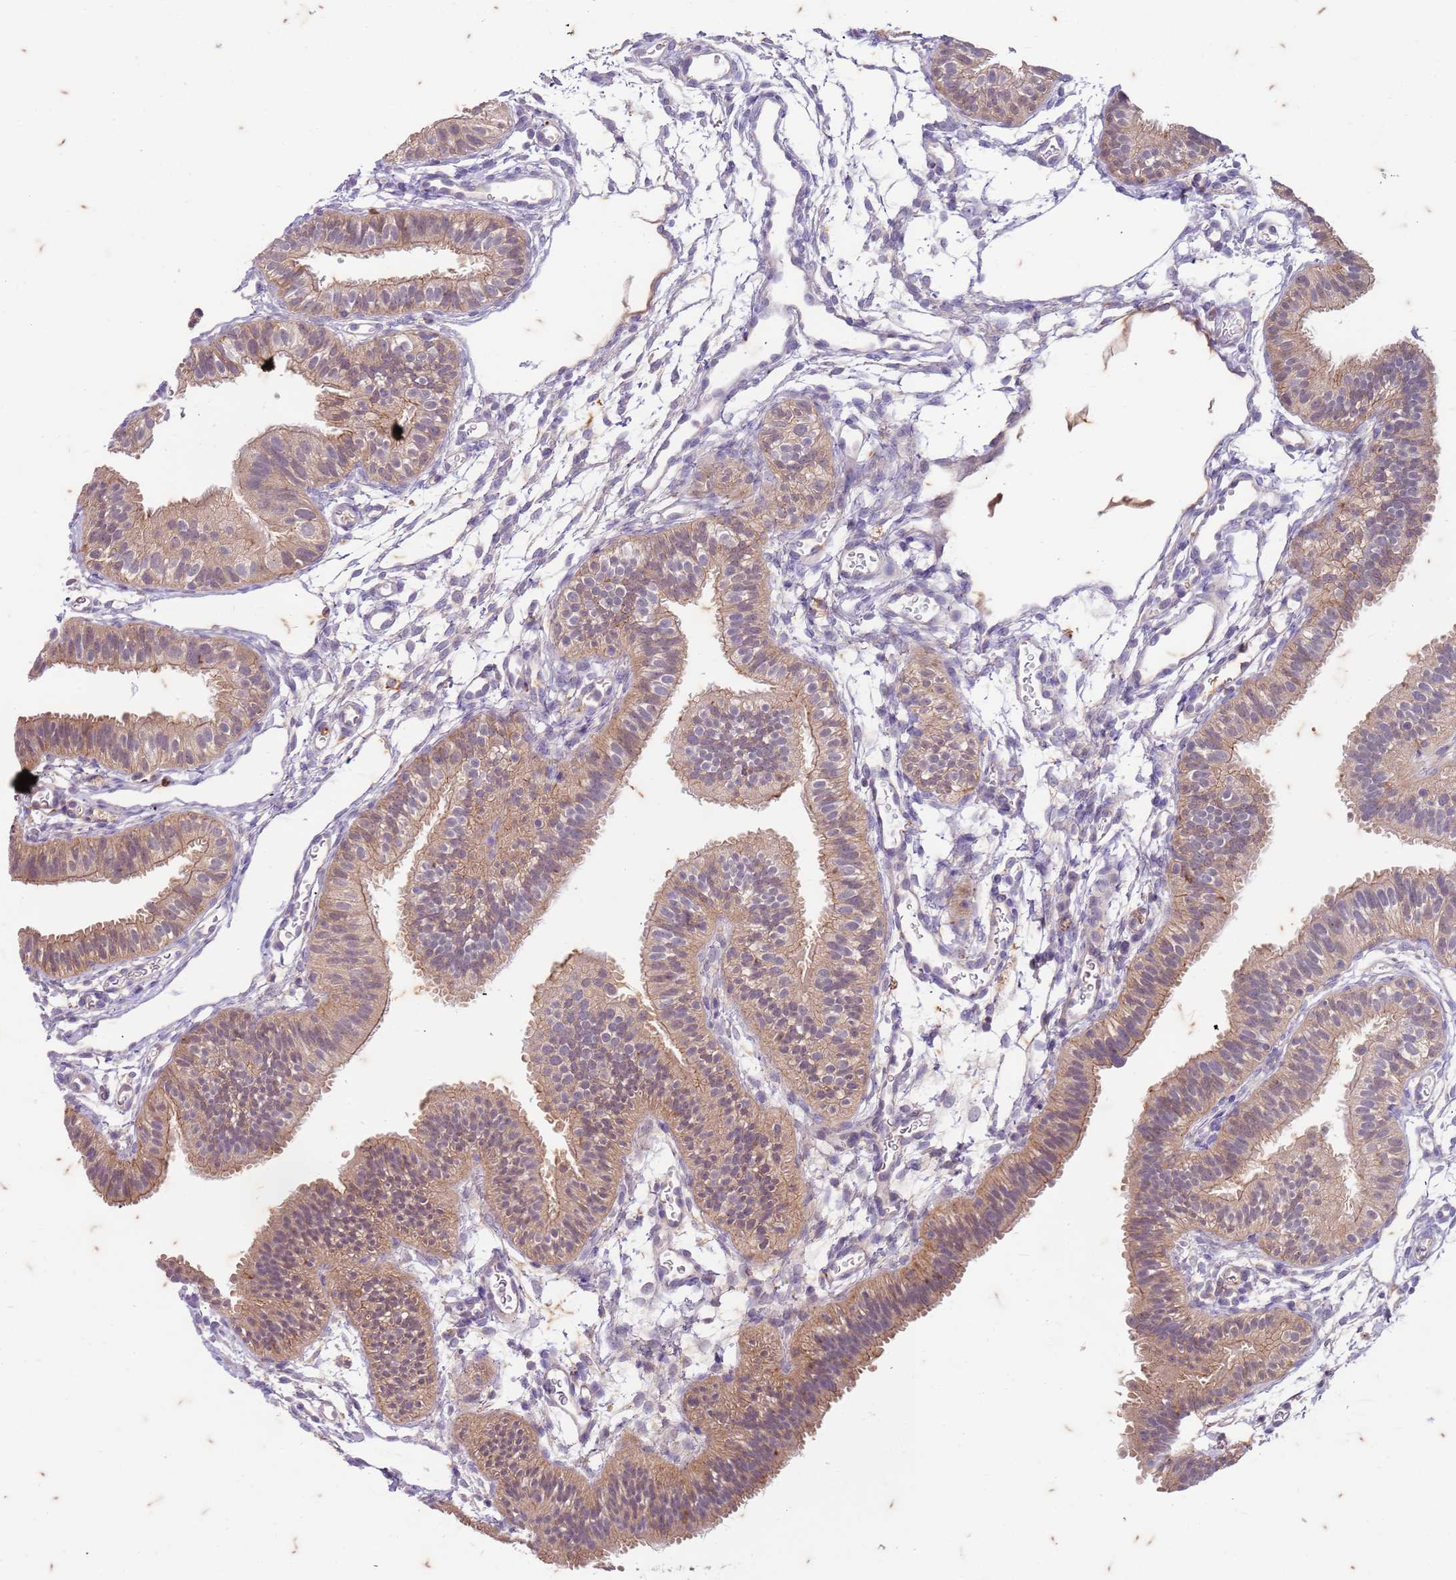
{"staining": {"intensity": "moderate", "quantity": ">75%", "location": "cytoplasmic/membranous"}, "tissue": "fallopian tube", "cell_type": "Glandular cells", "image_type": "normal", "snomed": [{"axis": "morphology", "description": "Normal tissue, NOS"}, {"axis": "topography", "description": "Fallopian tube"}], "caption": "Protein staining exhibits moderate cytoplasmic/membranous staining in about >75% of glandular cells in normal fallopian tube.", "gene": "RAPGEF3", "patient": {"sex": "female", "age": 35}}